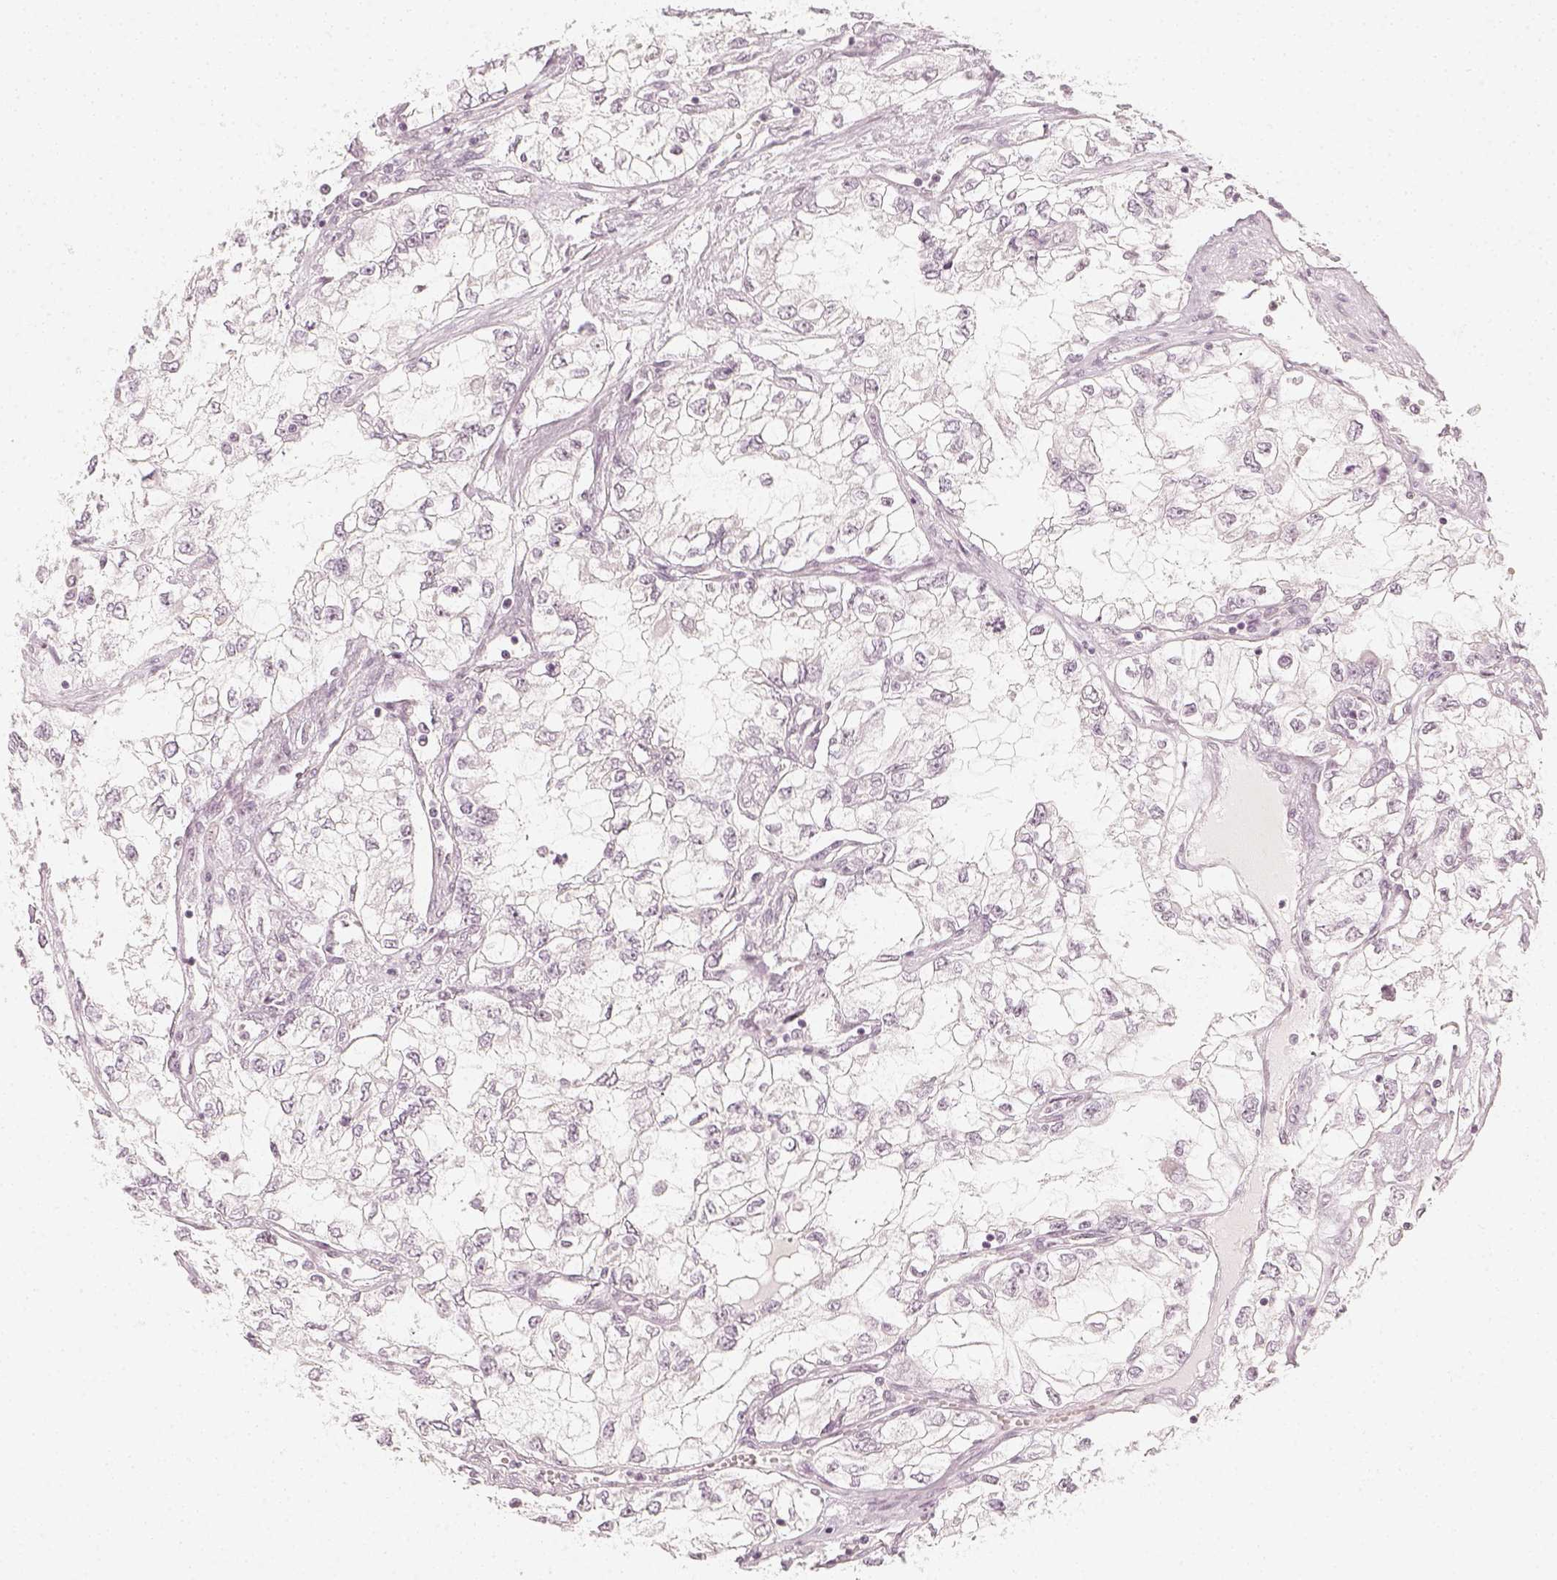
{"staining": {"intensity": "negative", "quantity": "none", "location": "none"}, "tissue": "renal cancer", "cell_type": "Tumor cells", "image_type": "cancer", "snomed": [{"axis": "morphology", "description": "Adenocarcinoma, NOS"}, {"axis": "topography", "description": "Kidney"}], "caption": "Immunohistochemical staining of human renal cancer exhibits no significant expression in tumor cells.", "gene": "KRTAP2-1", "patient": {"sex": "female", "age": 59}}